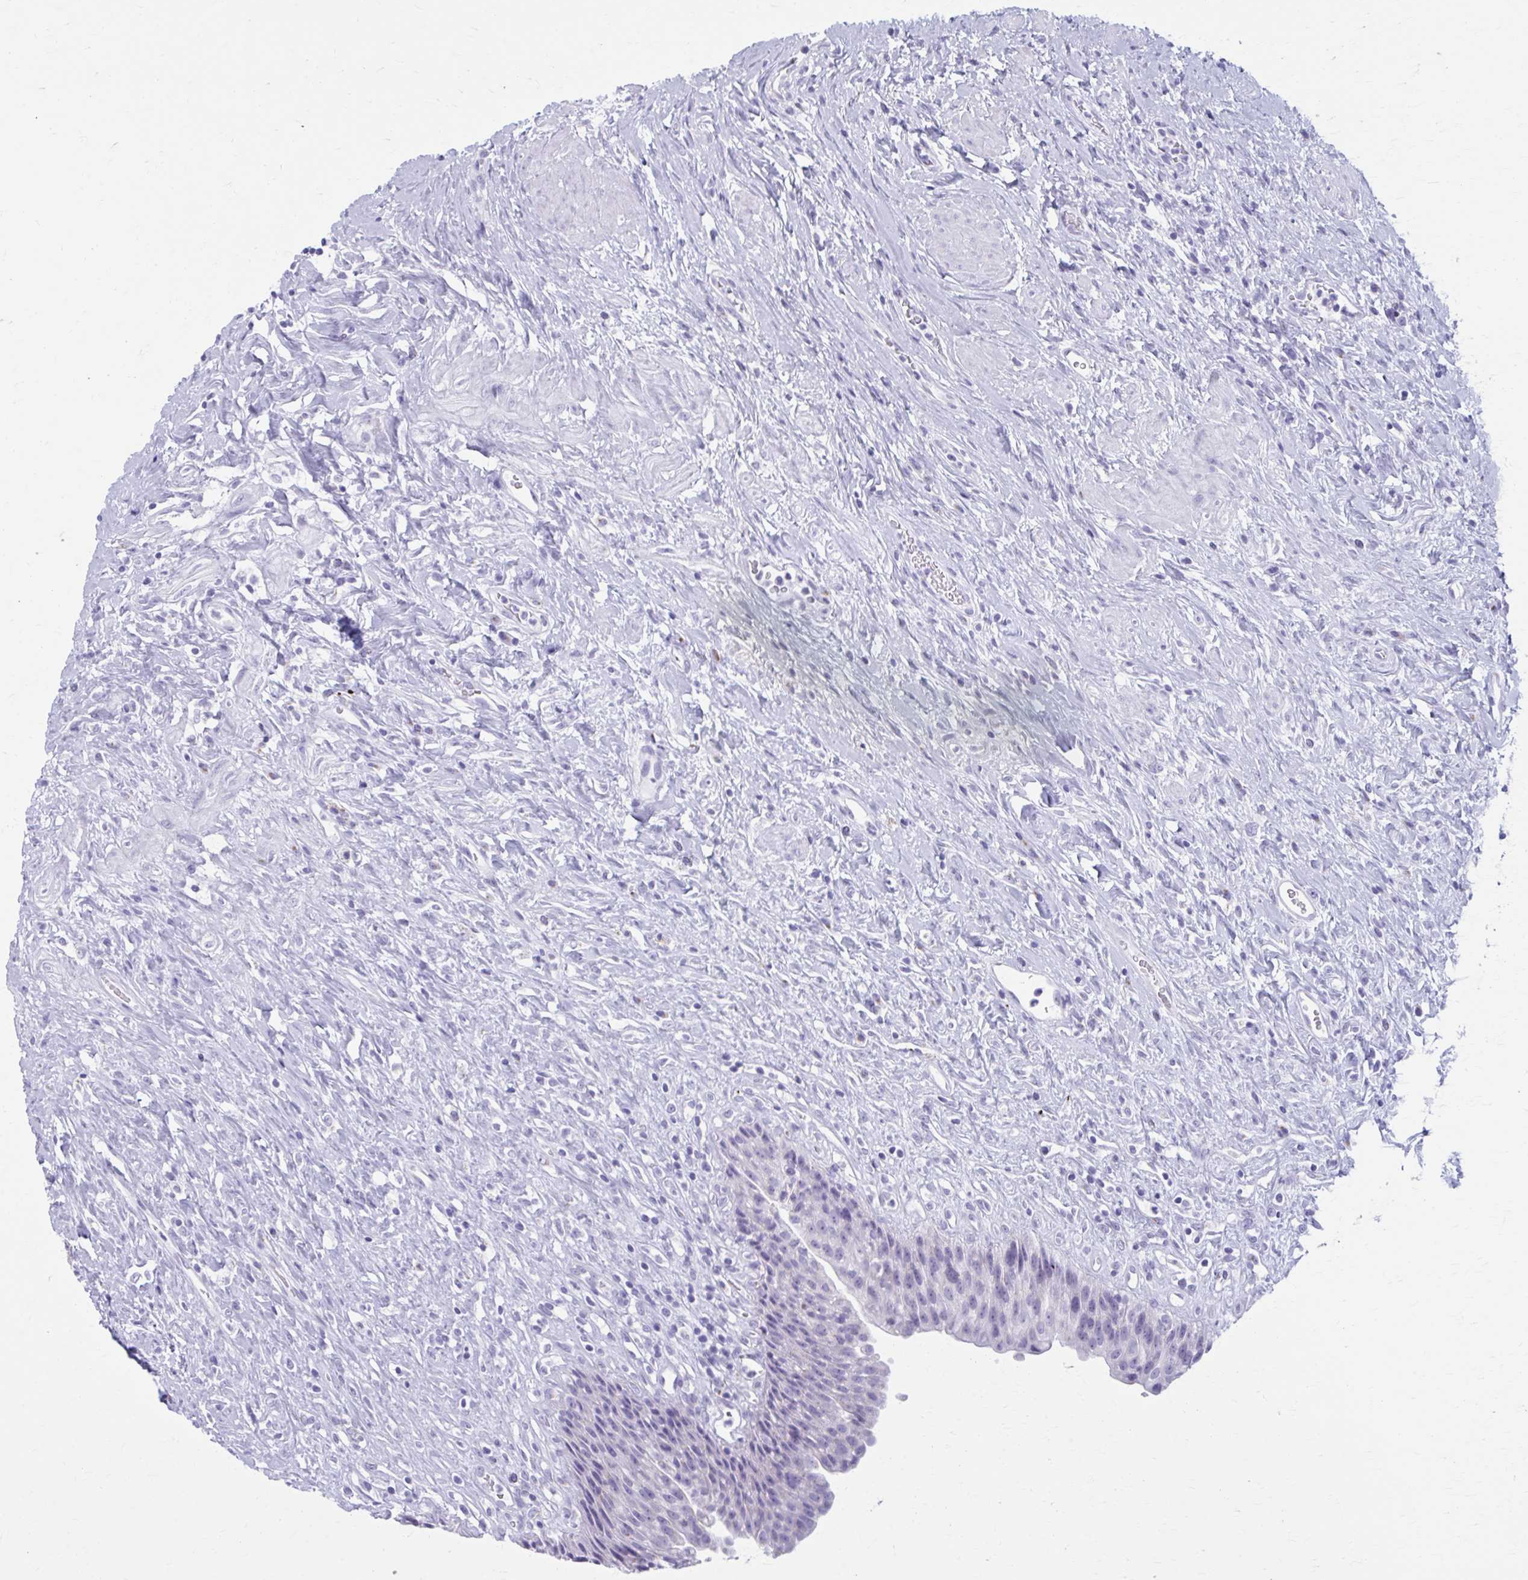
{"staining": {"intensity": "negative", "quantity": "none", "location": "none"}, "tissue": "urinary bladder", "cell_type": "Urothelial cells", "image_type": "normal", "snomed": [{"axis": "morphology", "description": "Normal tissue, NOS"}, {"axis": "topography", "description": "Urinary bladder"}], "caption": "A high-resolution photomicrograph shows IHC staining of unremarkable urinary bladder, which reveals no significant staining in urothelial cells.", "gene": "KCNE2", "patient": {"sex": "female", "age": 56}}